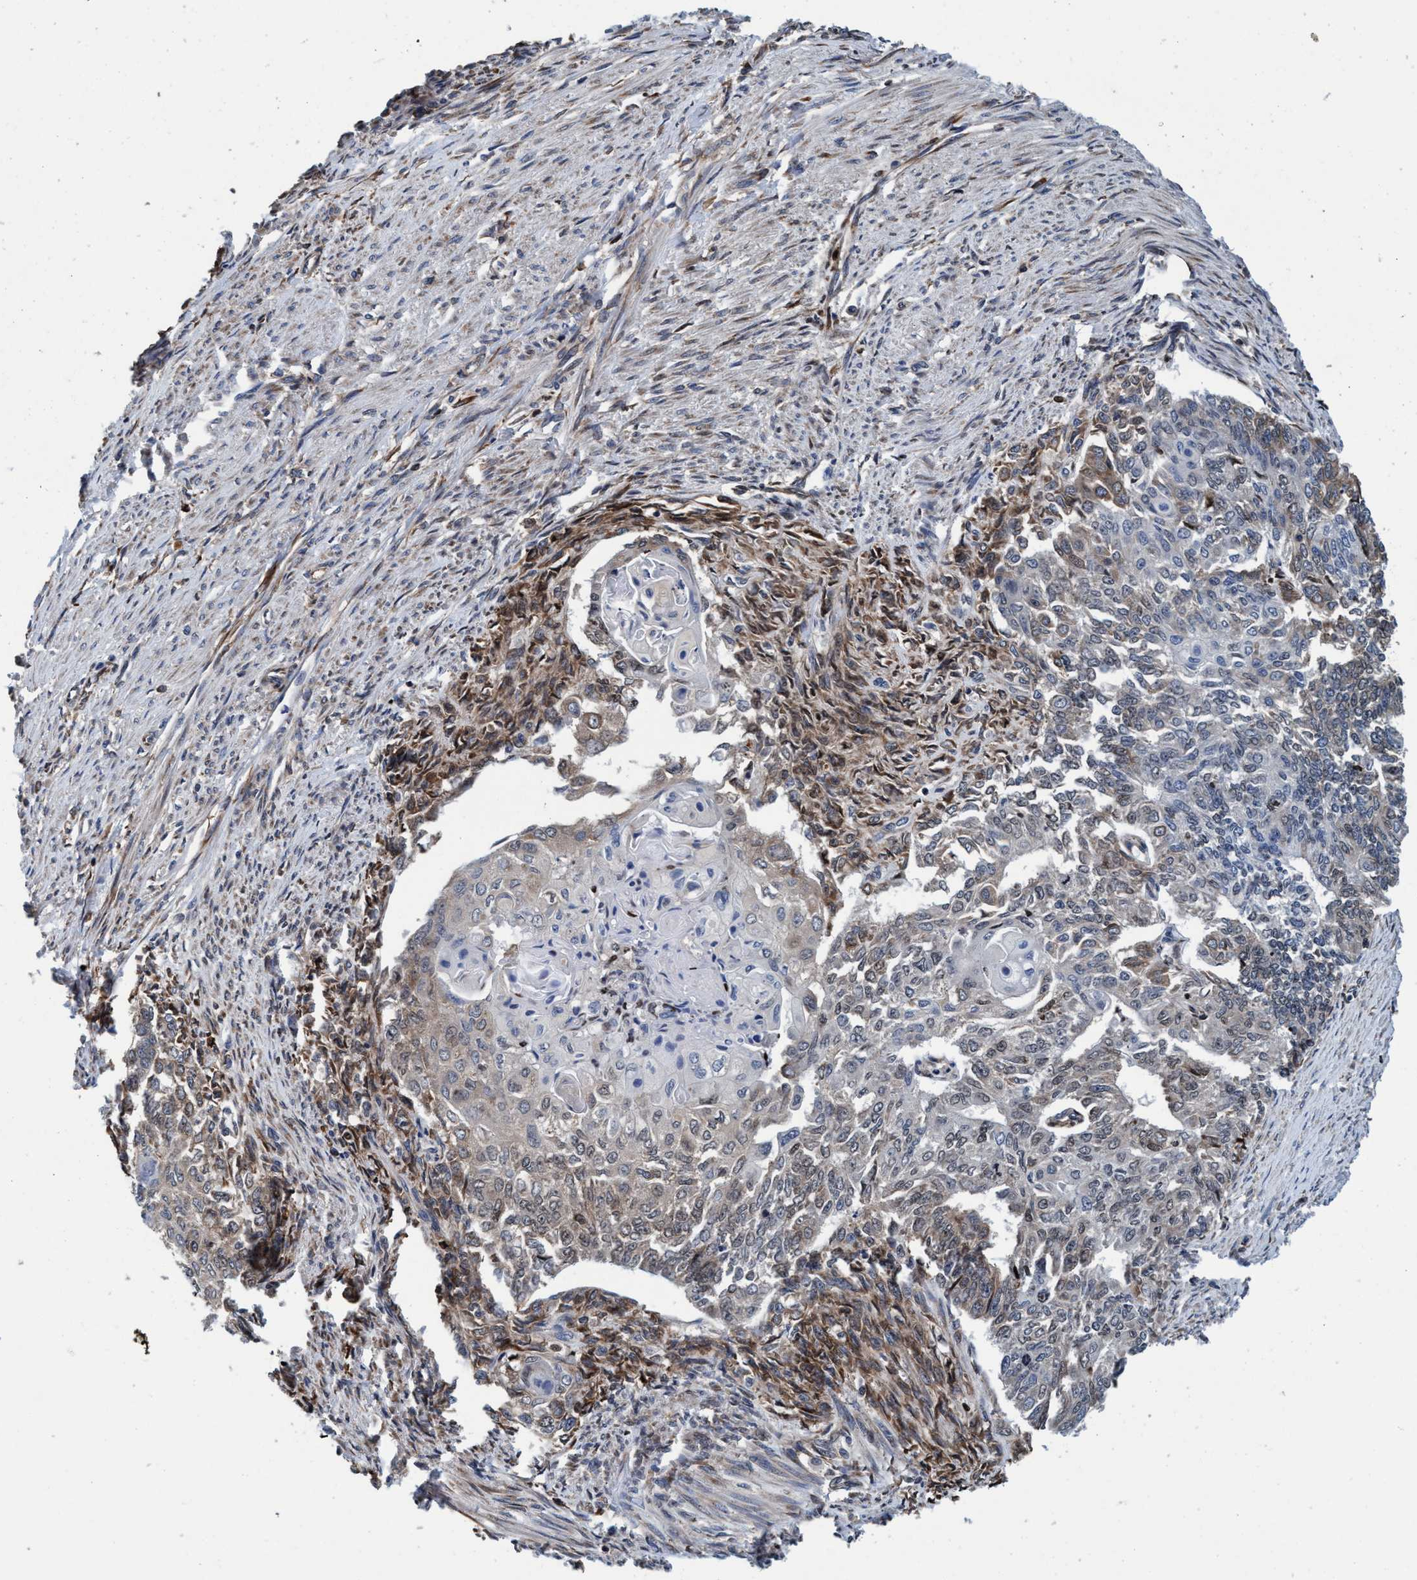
{"staining": {"intensity": "weak", "quantity": "25%-75%", "location": "cytoplasmic/membranous,nuclear"}, "tissue": "endometrial cancer", "cell_type": "Tumor cells", "image_type": "cancer", "snomed": [{"axis": "morphology", "description": "Adenocarcinoma, NOS"}, {"axis": "topography", "description": "Endometrium"}], "caption": "There is low levels of weak cytoplasmic/membranous and nuclear positivity in tumor cells of endometrial cancer, as demonstrated by immunohistochemical staining (brown color).", "gene": "ENDOG", "patient": {"sex": "female", "age": 32}}